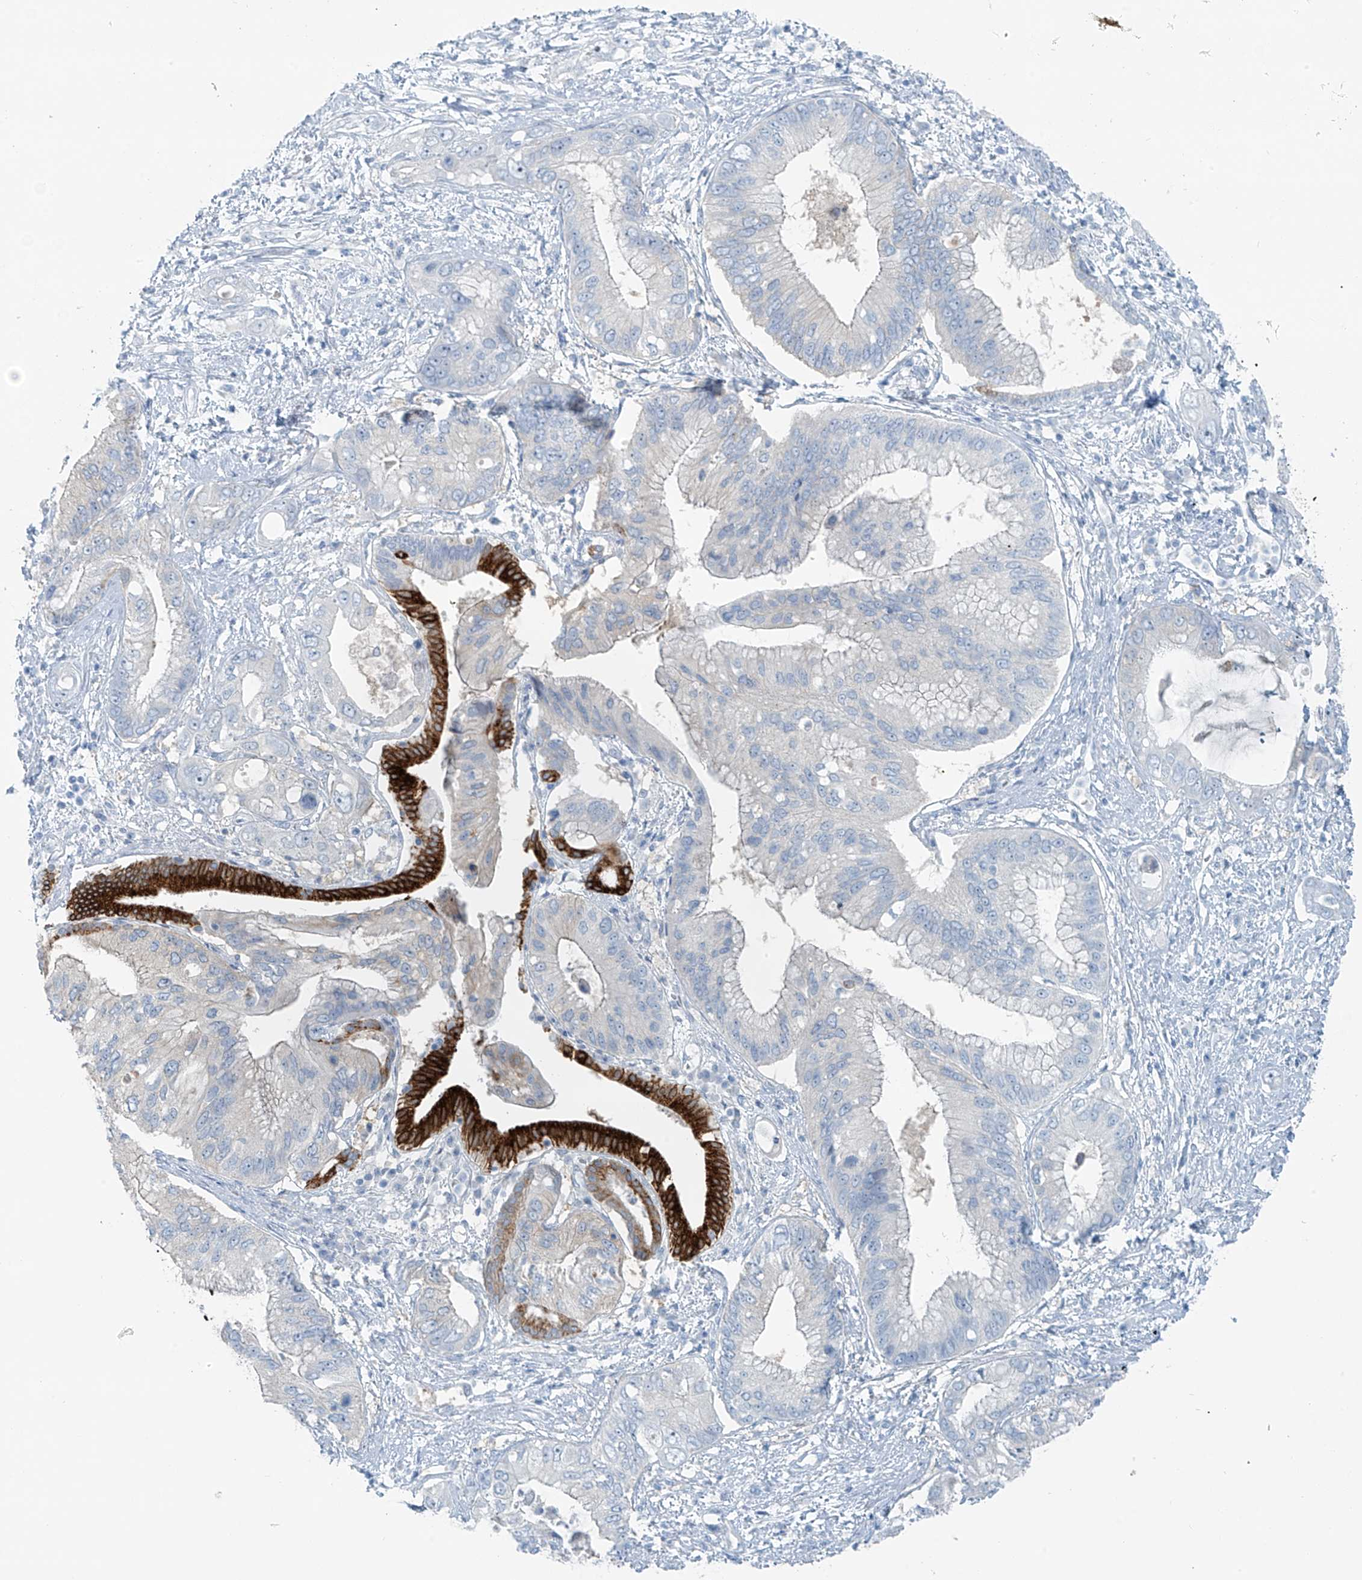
{"staining": {"intensity": "negative", "quantity": "none", "location": "none"}, "tissue": "pancreatic cancer", "cell_type": "Tumor cells", "image_type": "cancer", "snomed": [{"axis": "morphology", "description": "Inflammation, NOS"}, {"axis": "morphology", "description": "Adenocarcinoma, NOS"}, {"axis": "topography", "description": "Pancreas"}], "caption": "High magnification brightfield microscopy of adenocarcinoma (pancreatic) stained with DAB (3,3'-diaminobenzidine) (brown) and counterstained with hematoxylin (blue): tumor cells show no significant positivity. (Brightfield microscopy of DAB (3,3'-diaminobenzidine) immunohistochemistry at high magnification).", "gene": "SLC25A43", "patient": {"sex": "female", "age": 56}}